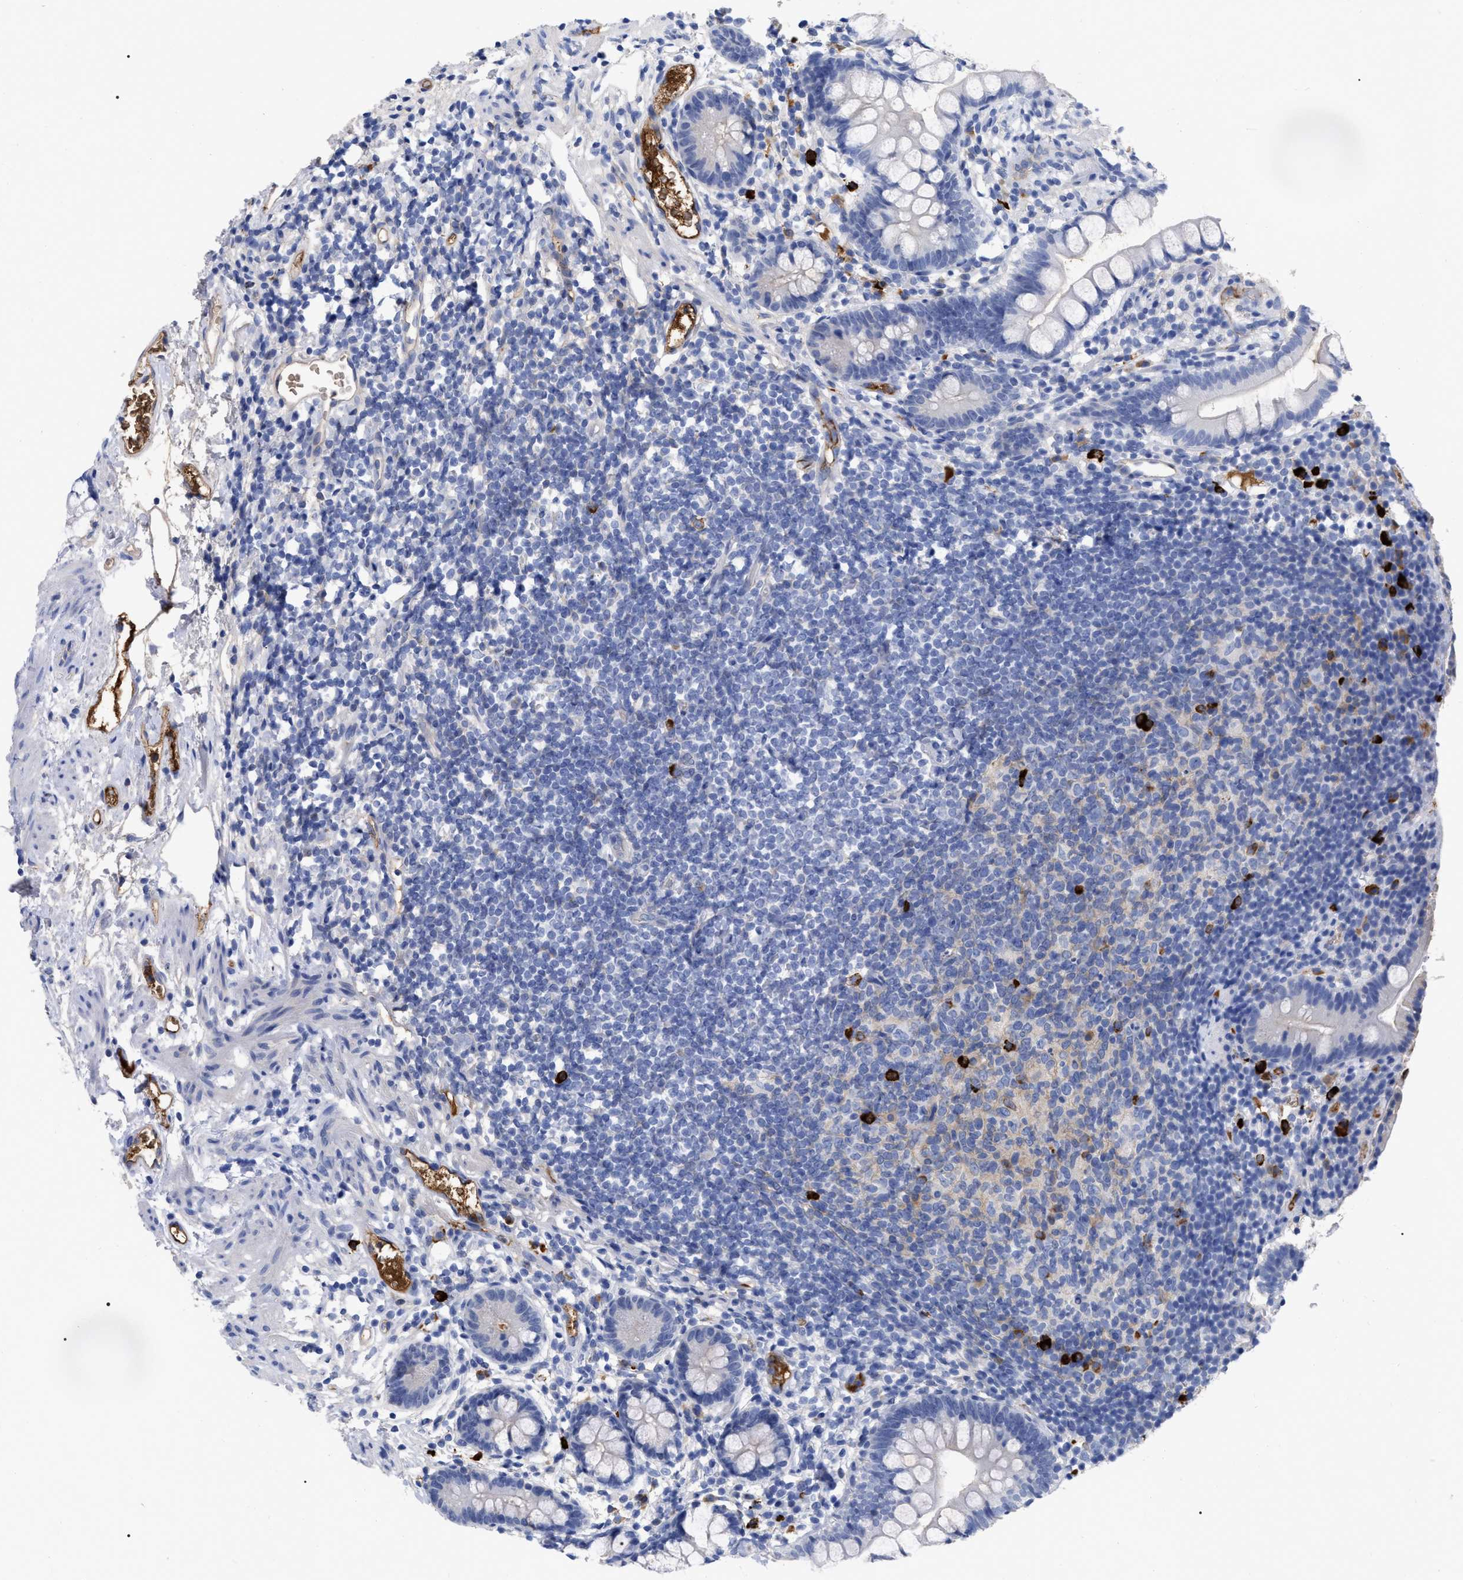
{"staining": {"intensity": "negative", "quantity": "none", "location": "none"}, "tissue": "small intestine", "cell_type": "Glandular cells", "image_type": "normal", "snomed": [{"axis": "morphology", "description": "Normal tissue, NOS"}, {"axis": "topography", "description": "Small intestine"}], "caption": "Immunohistochemistry (IHC) of unremarkable human small intestine reveals no staining in glandular cells.", "gene": "IGHV5", "patient": {"sex": "female", "age": 84}}